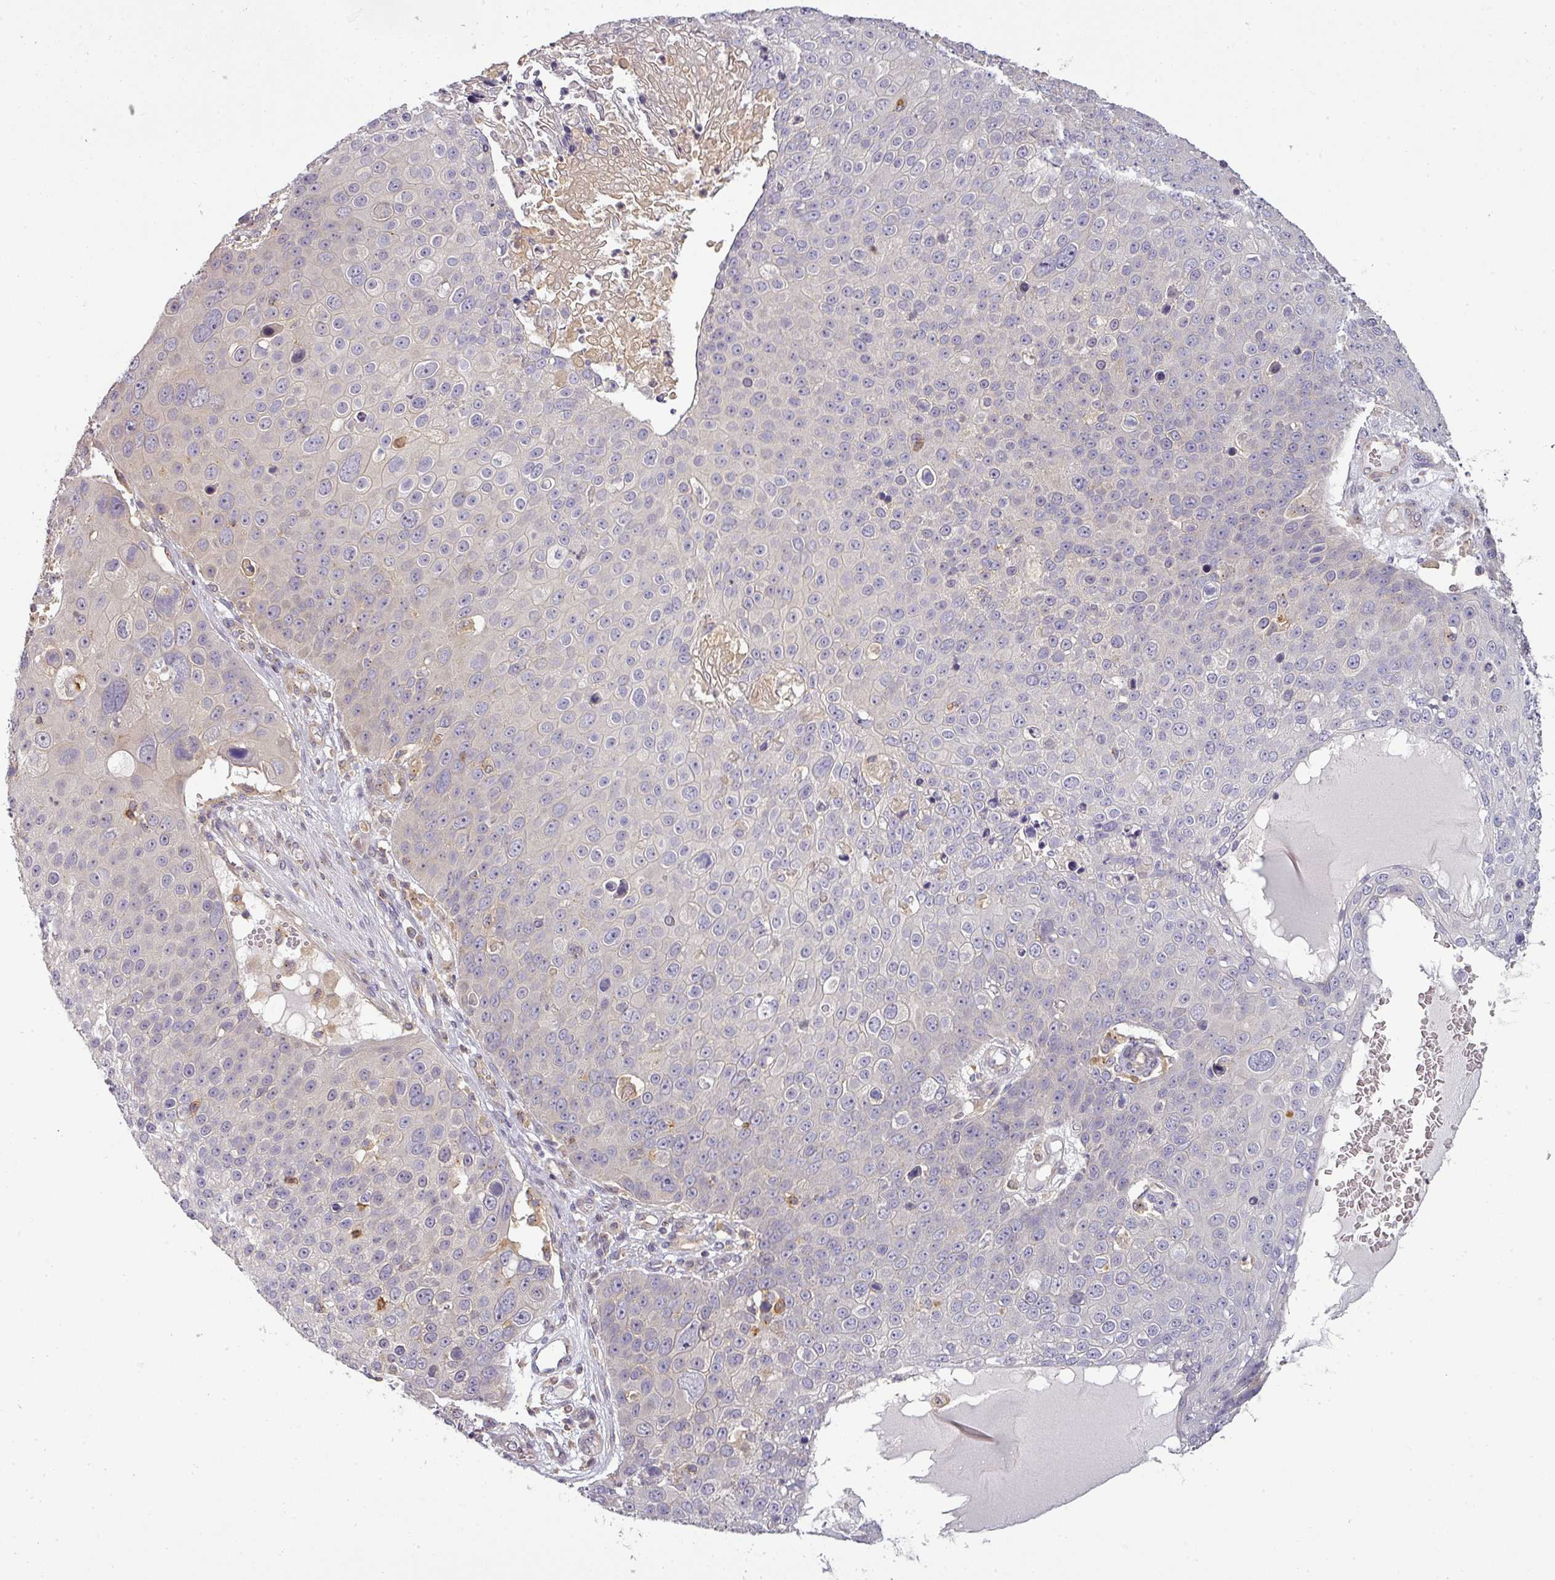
{"staining": {"intensity": "negative", "quantity": "none", "location": "none"}, "tissue": "skin cancer", "cell_type": "Tumor cells", "image_type": "cancer", "snomed": [{"axis": "morphology", "description": "Squamous cell carcinoma, NOS"}, {"axis": "topography", "description": "Skin"}], "caption": "A high-resolution image shows immunohistochemistry (IHC) staining of skin squamous cell carcinoma, which shows no significant expression in tumor cells.", "gene": "NIN", "patient": {"sex": "male", "age": 71}}